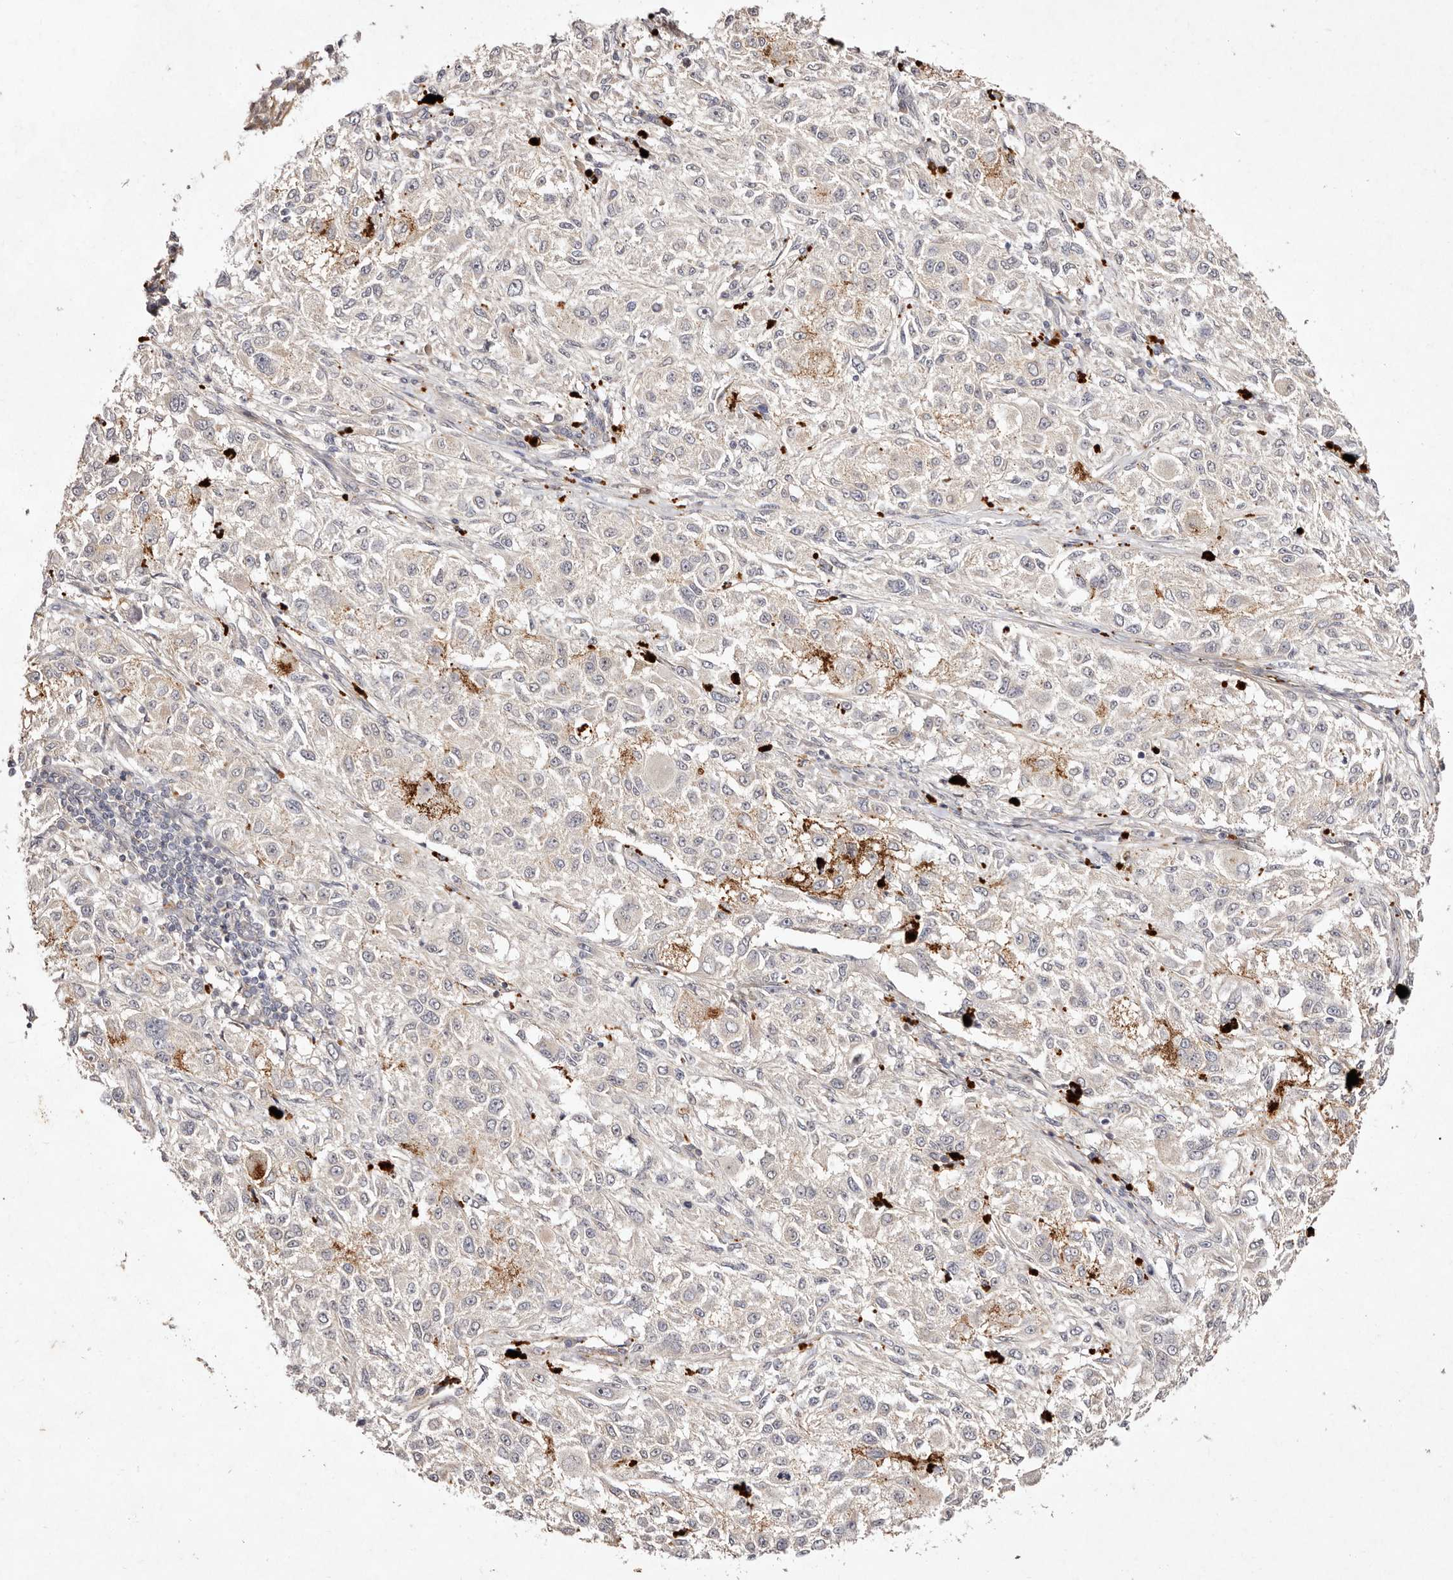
{"staining": {"intensity": "negative", "quantity": "none", "location": "none"}, "tissue": "melanoma", "cell_type": "Tumor cells", "image_type": "cancer", "snomed": [{"axis": "morphology", "description": "Necrosis, NOS"}, {"axis": "morphology", "description": "Malignant melanoma, NOS"}, {"axis": "topography", "description": "Skin"}], "caption": "The histopathology image displays no significant staining in tumor cells of melanoma.", "gene": "MTMR11", "patient": {"sex": "female", "age": 87}}